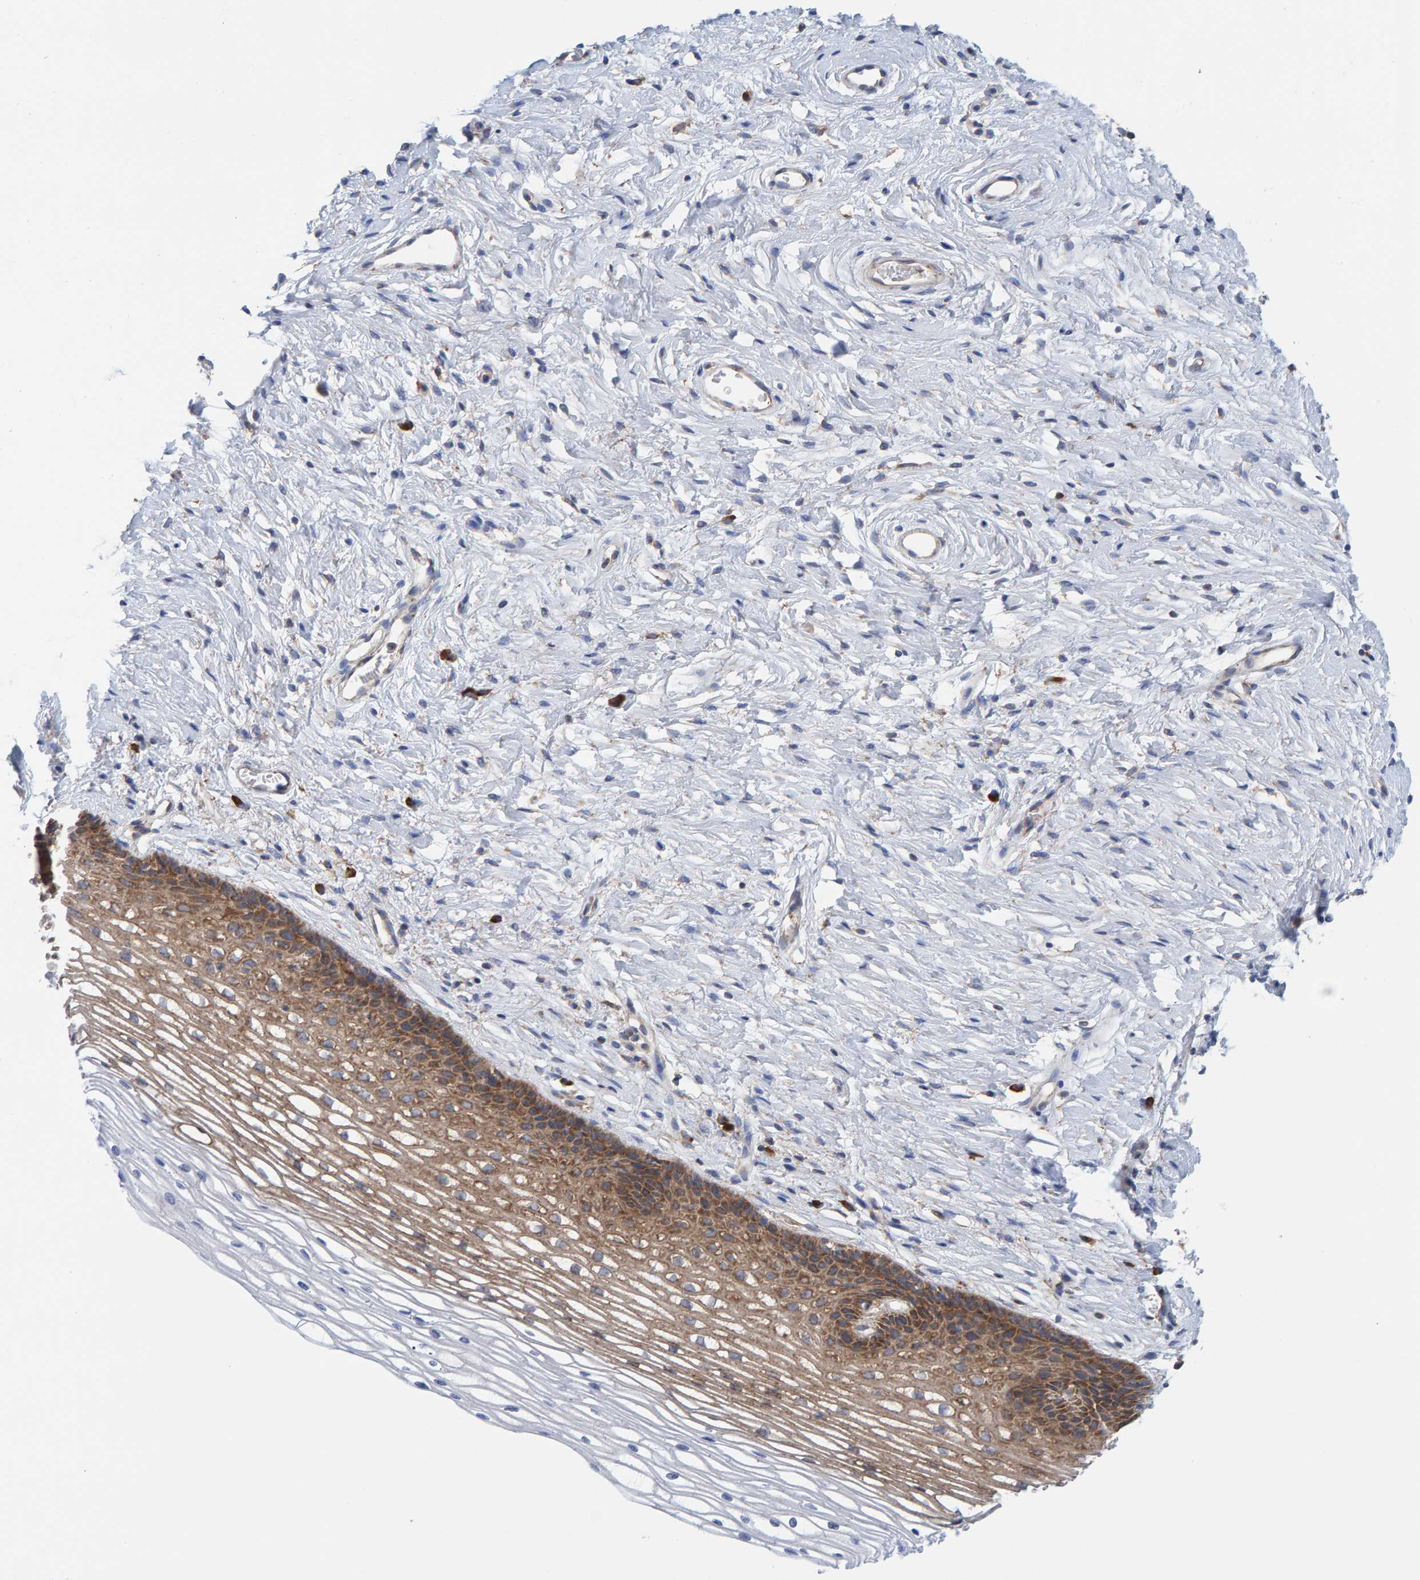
{"staining": {"intensity": "weak", "quantity": "25%-75%", "location": "cytoplasmic/membranous"}, "tissue": "cervix", "cell_type": "Glandular cells", "image_type": "normal", "snomed": [{"axis": "morphology", "description": "Normal tissue, NOS"}, {"axis": "topography", "description": "Cervix"}], "caption": "A histopathology image showing weak cytoplasmic/membranous staining in approximately 25%-75% of glandular cells in benign cervix, as visualized by brown immunohistochemical staining.", "gene": "CDK5RAP3", "patient": {"sex": "female", "age": 77}}